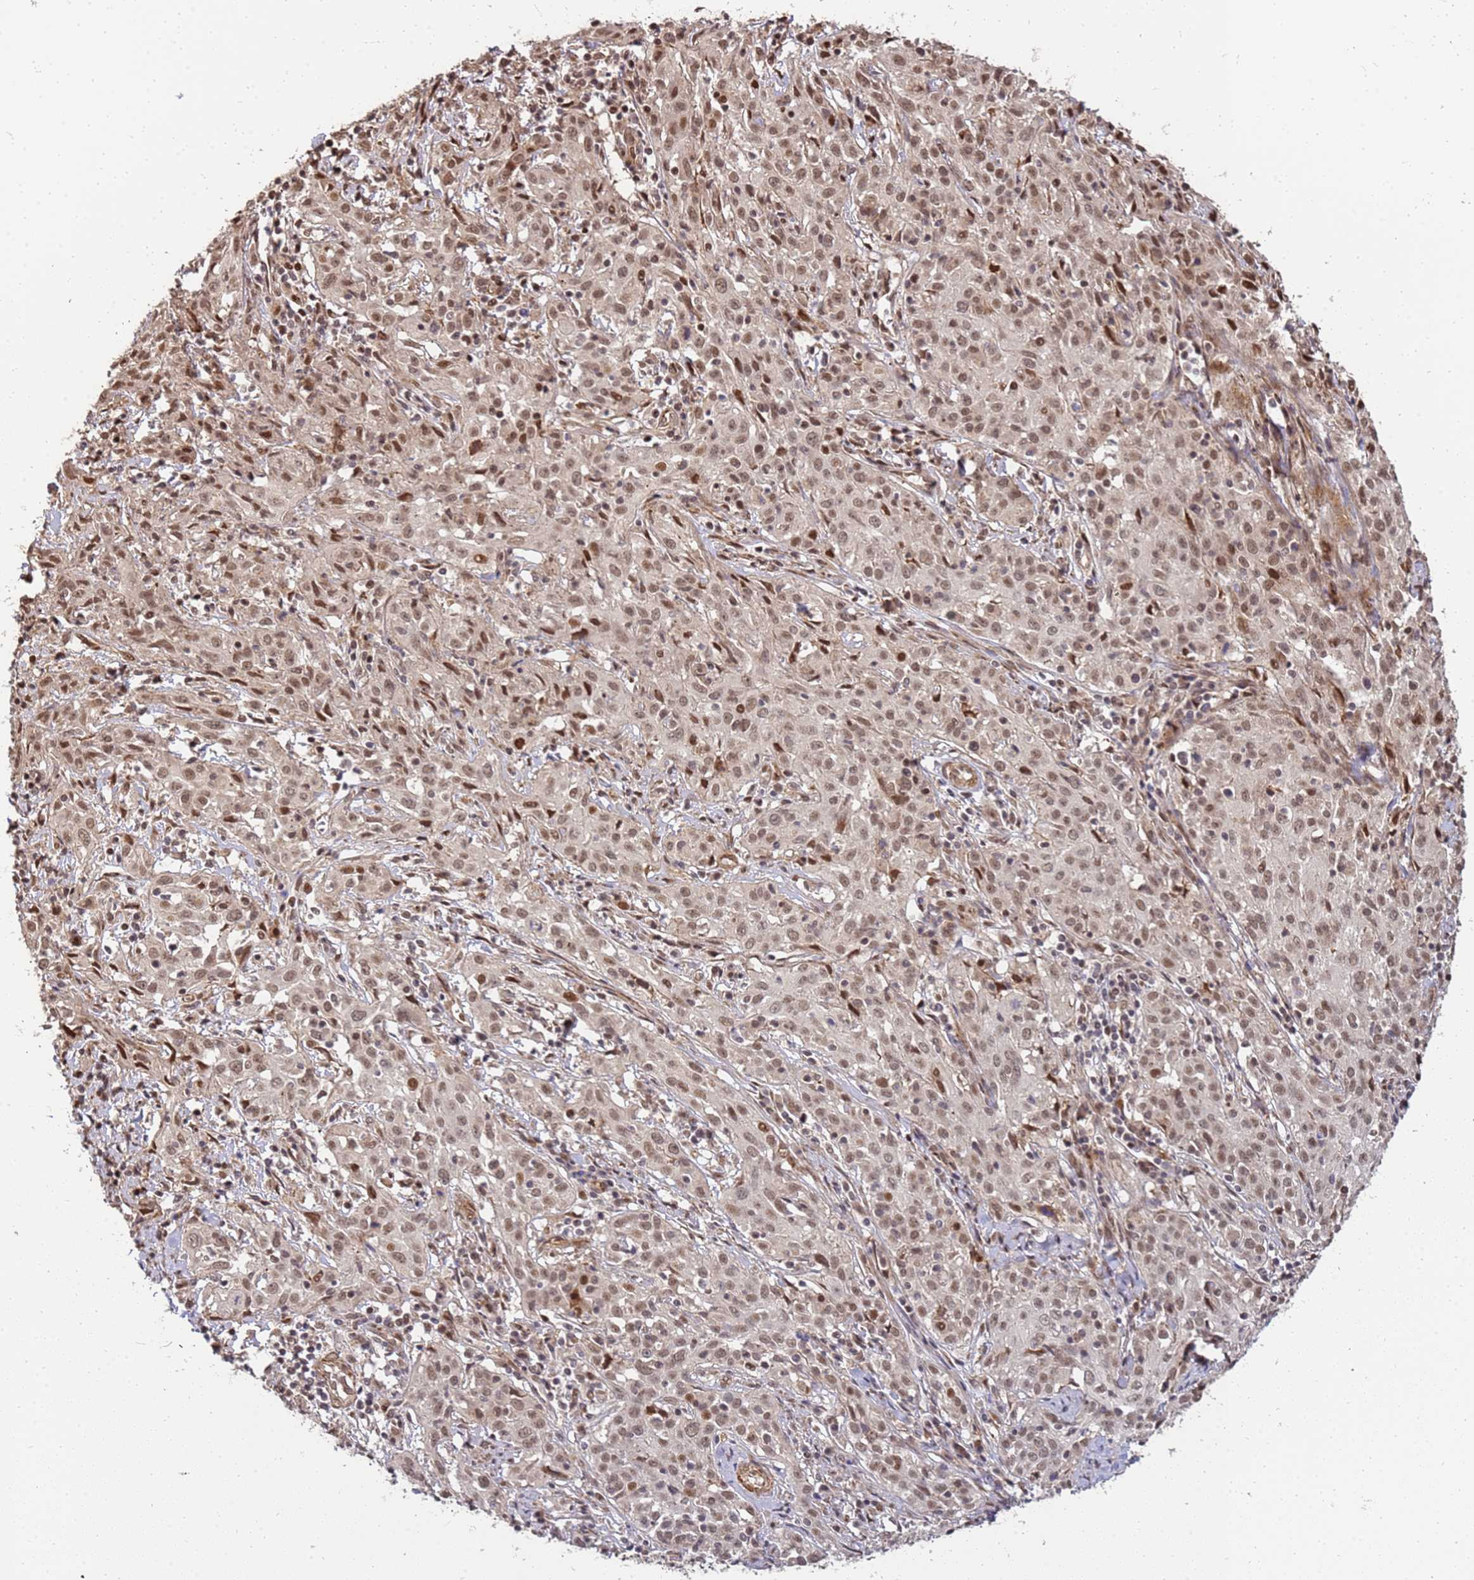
{"staining": {"intensity": "moderate", "quantity": ">75%", "location": "nuclear"}, "tissue": "cervical cancer", "cell_type": "Tumor cells", "image_type": "cancer", "snomed": [{"axis": "morphology", "description": "Squamous cell carcinoma, NOS"}, {"axis": "topography", "description": "Cervix"}], "caption": "Cervical cancer (squamous cell carcinoma) was stained to show a protein in brown. There is medium levels of moderate nuclear expression in about >75% of tumor cells.", "gene": "ST18", "patient": {"sex": "female", "age": 57}}